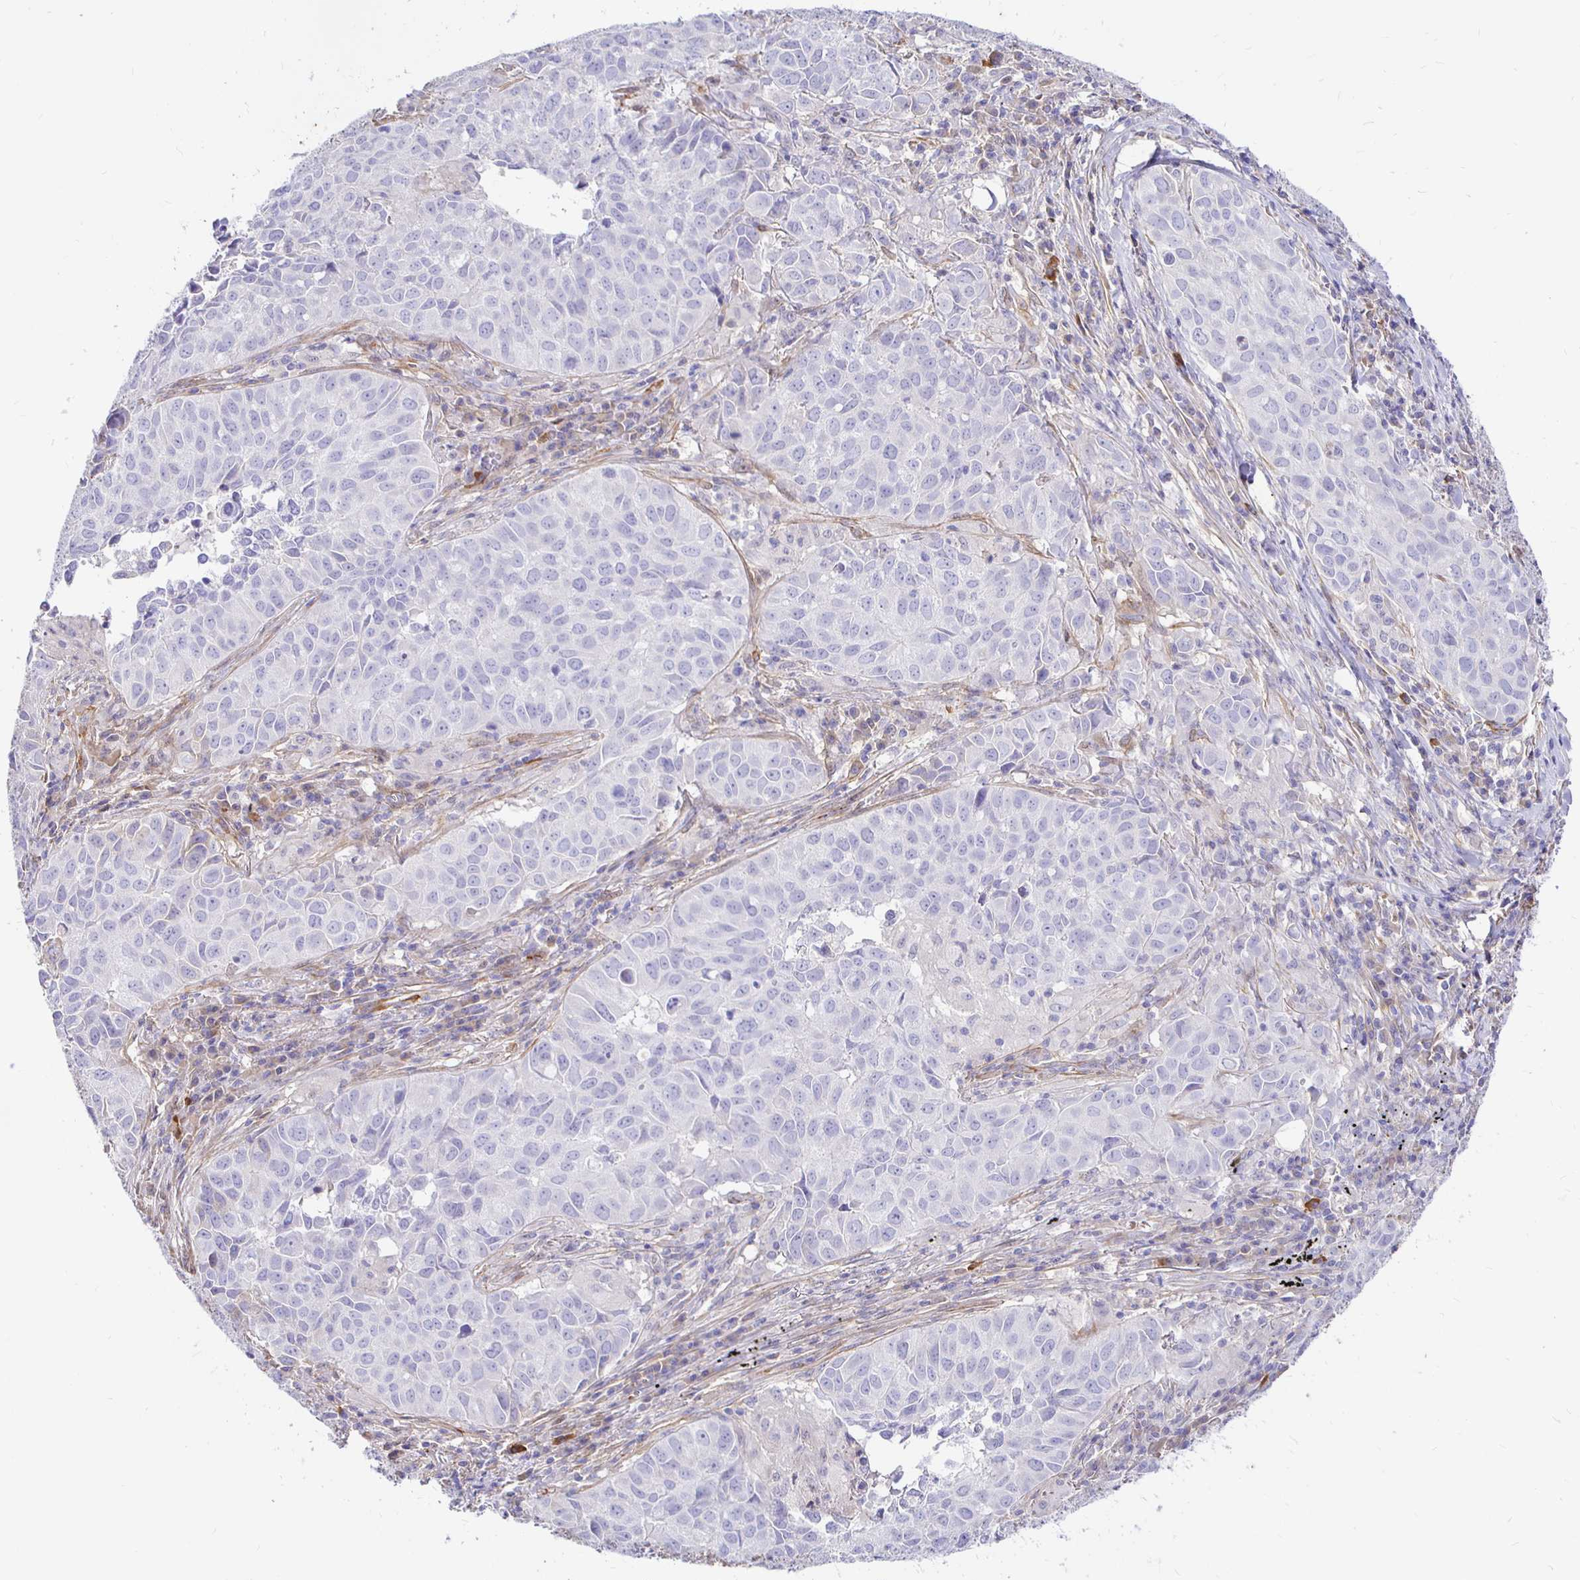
{"staining": {"intensity": "negative", "quantity": "none", "location": "none"}, "tissue": "lung cancer", "cell_type": "Tumor cells", "image_type": "cancer", "snomed": [{"axis": "morphology", "description": "Adenocarcinoma, NOS"}, {"axis": "topography", "description": "Lung"}], "caption": "Lung cancer was stained to show a protein in brown. There is no significant staining in tumor cells. (DAB immunohistochemistry visualized using brightfield microscopy, high magnification).", "gene": "PALM2AKAP2", "patient": {"sex": "female", "age": 50}}